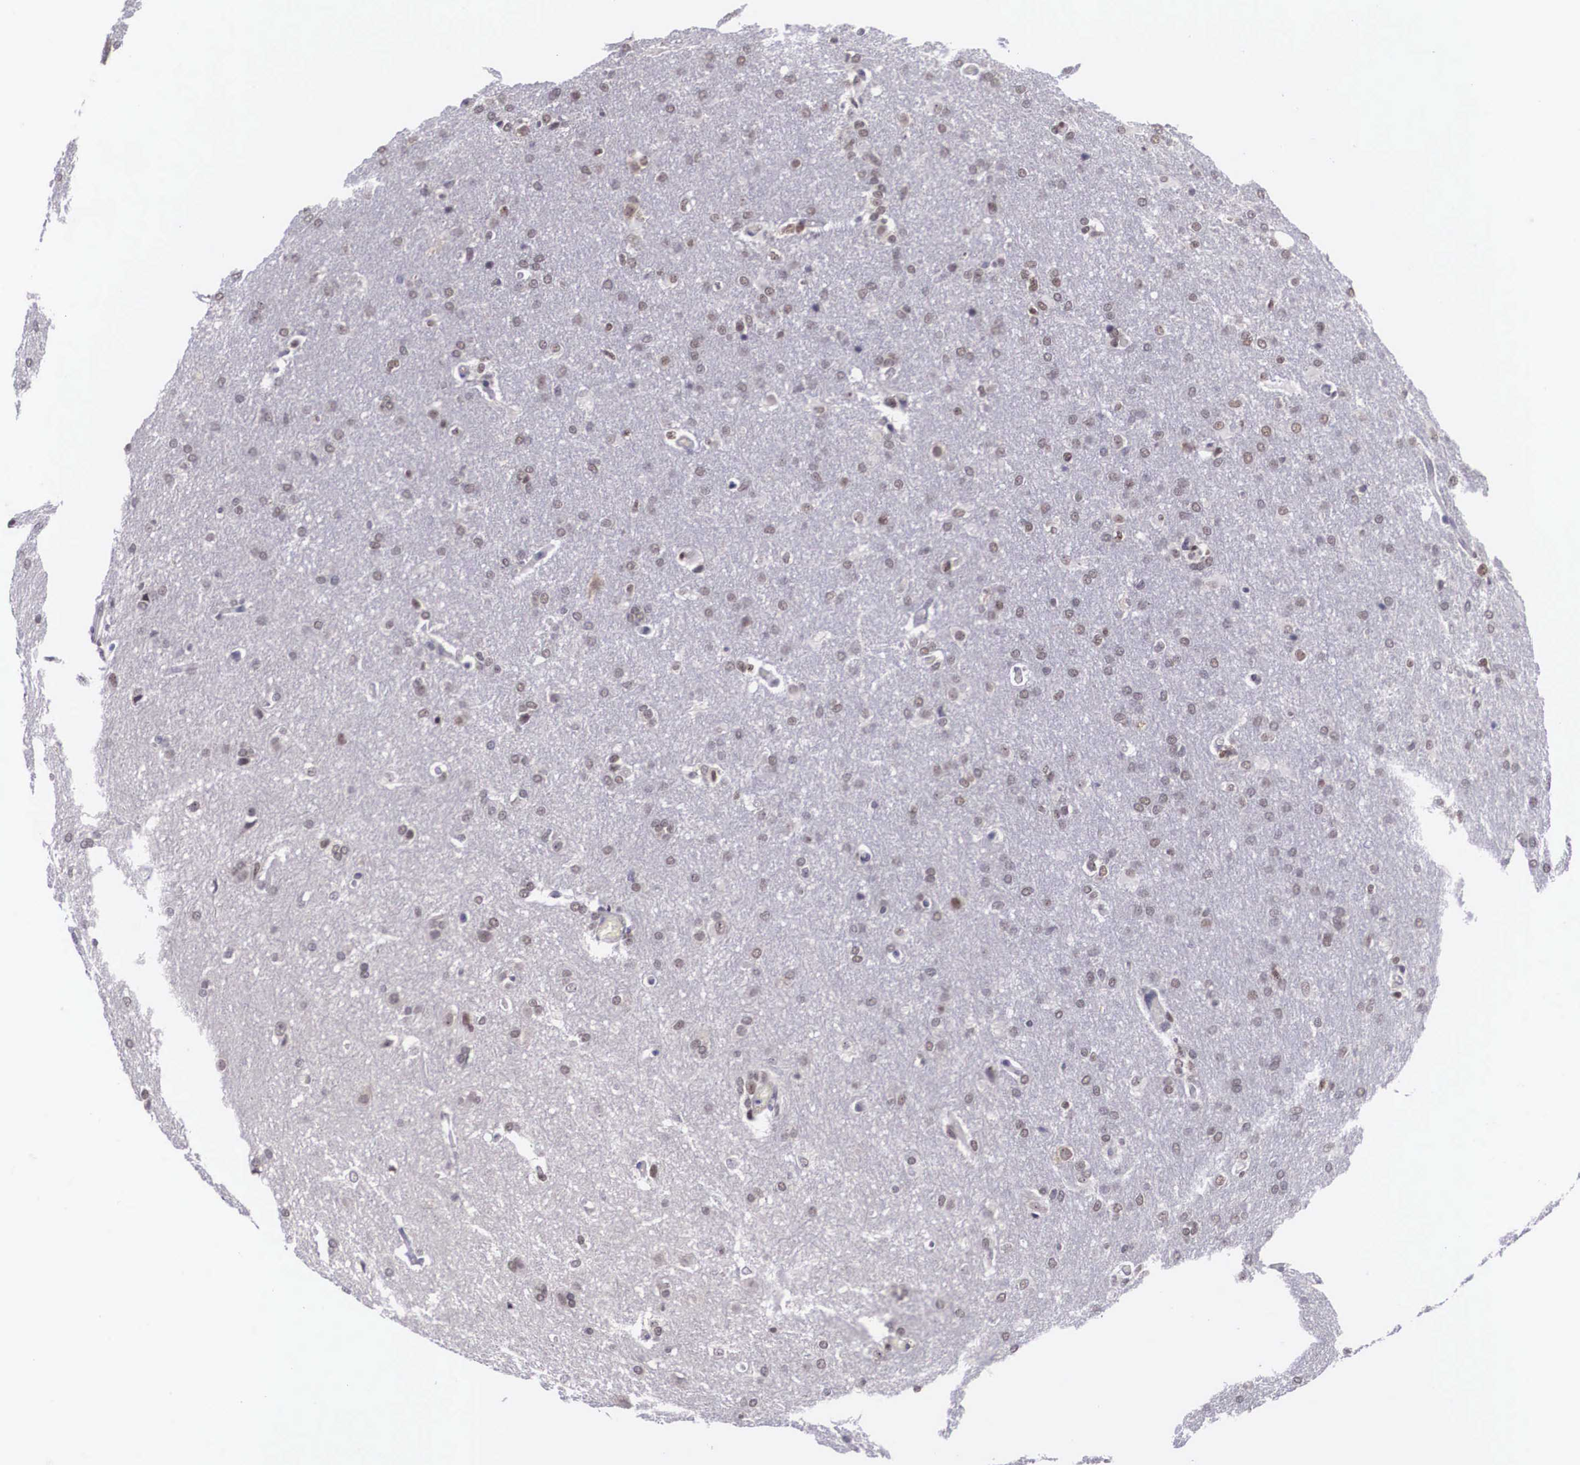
{"staining": {"intensity": "weak", "quantity": "<25%", "location": "nuclear"}, "tissue": "glioma", "cell_type": "Tumor cells", "image_type": "cancer", "snomed": [{"axis": "morphology", "description": "Glioma, malignant, High grade"}, {"axis": "topography", "description": "Brain"}], "caption": "Tumor cells are negative for brown protein staining in malignant glioma (high-grade).", "gene": "ZNF275", "patient": {"sex": "male", "age": 68}}